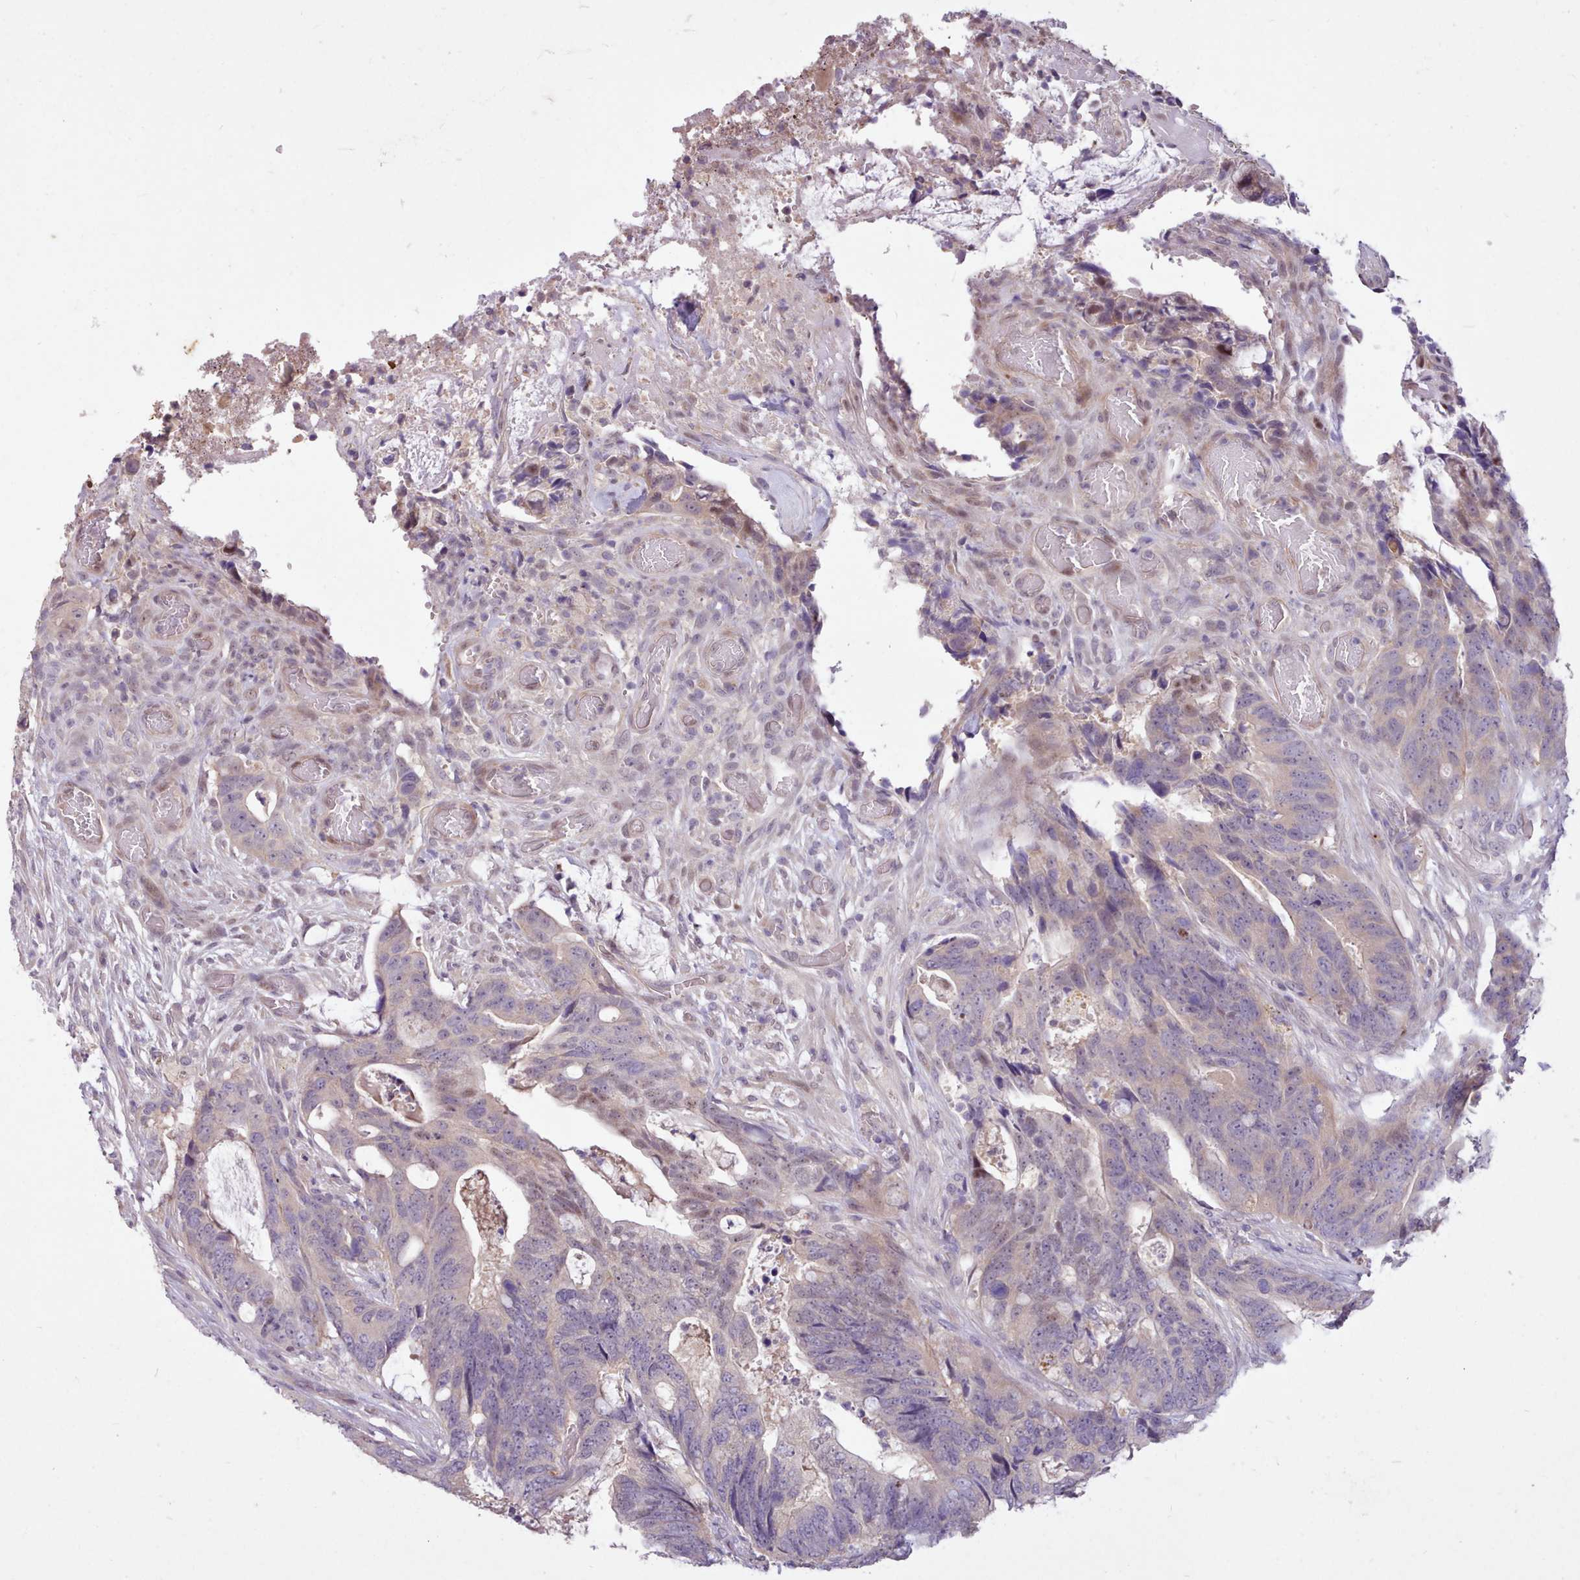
{"staining": {"intensity": "weak", "quantity": "<25%", "location": "cytoplasmic/membranous,nuclear"}, "tissue": "colorectal cancer", "cell_type": "Tumor cells", "image_type": "cancer", "snomed": [{"axis": "morphology", "description": "Adenocarcinoma, NOS"}, {"axis": "topography", "description": "Colon"}], "caption": "Immunohistochemistry (IHC) of human colorectal cancer reveals no staining in tumor cells.", "gene": "ZNF607", "patient": {"sex": "female", "age": 82}}